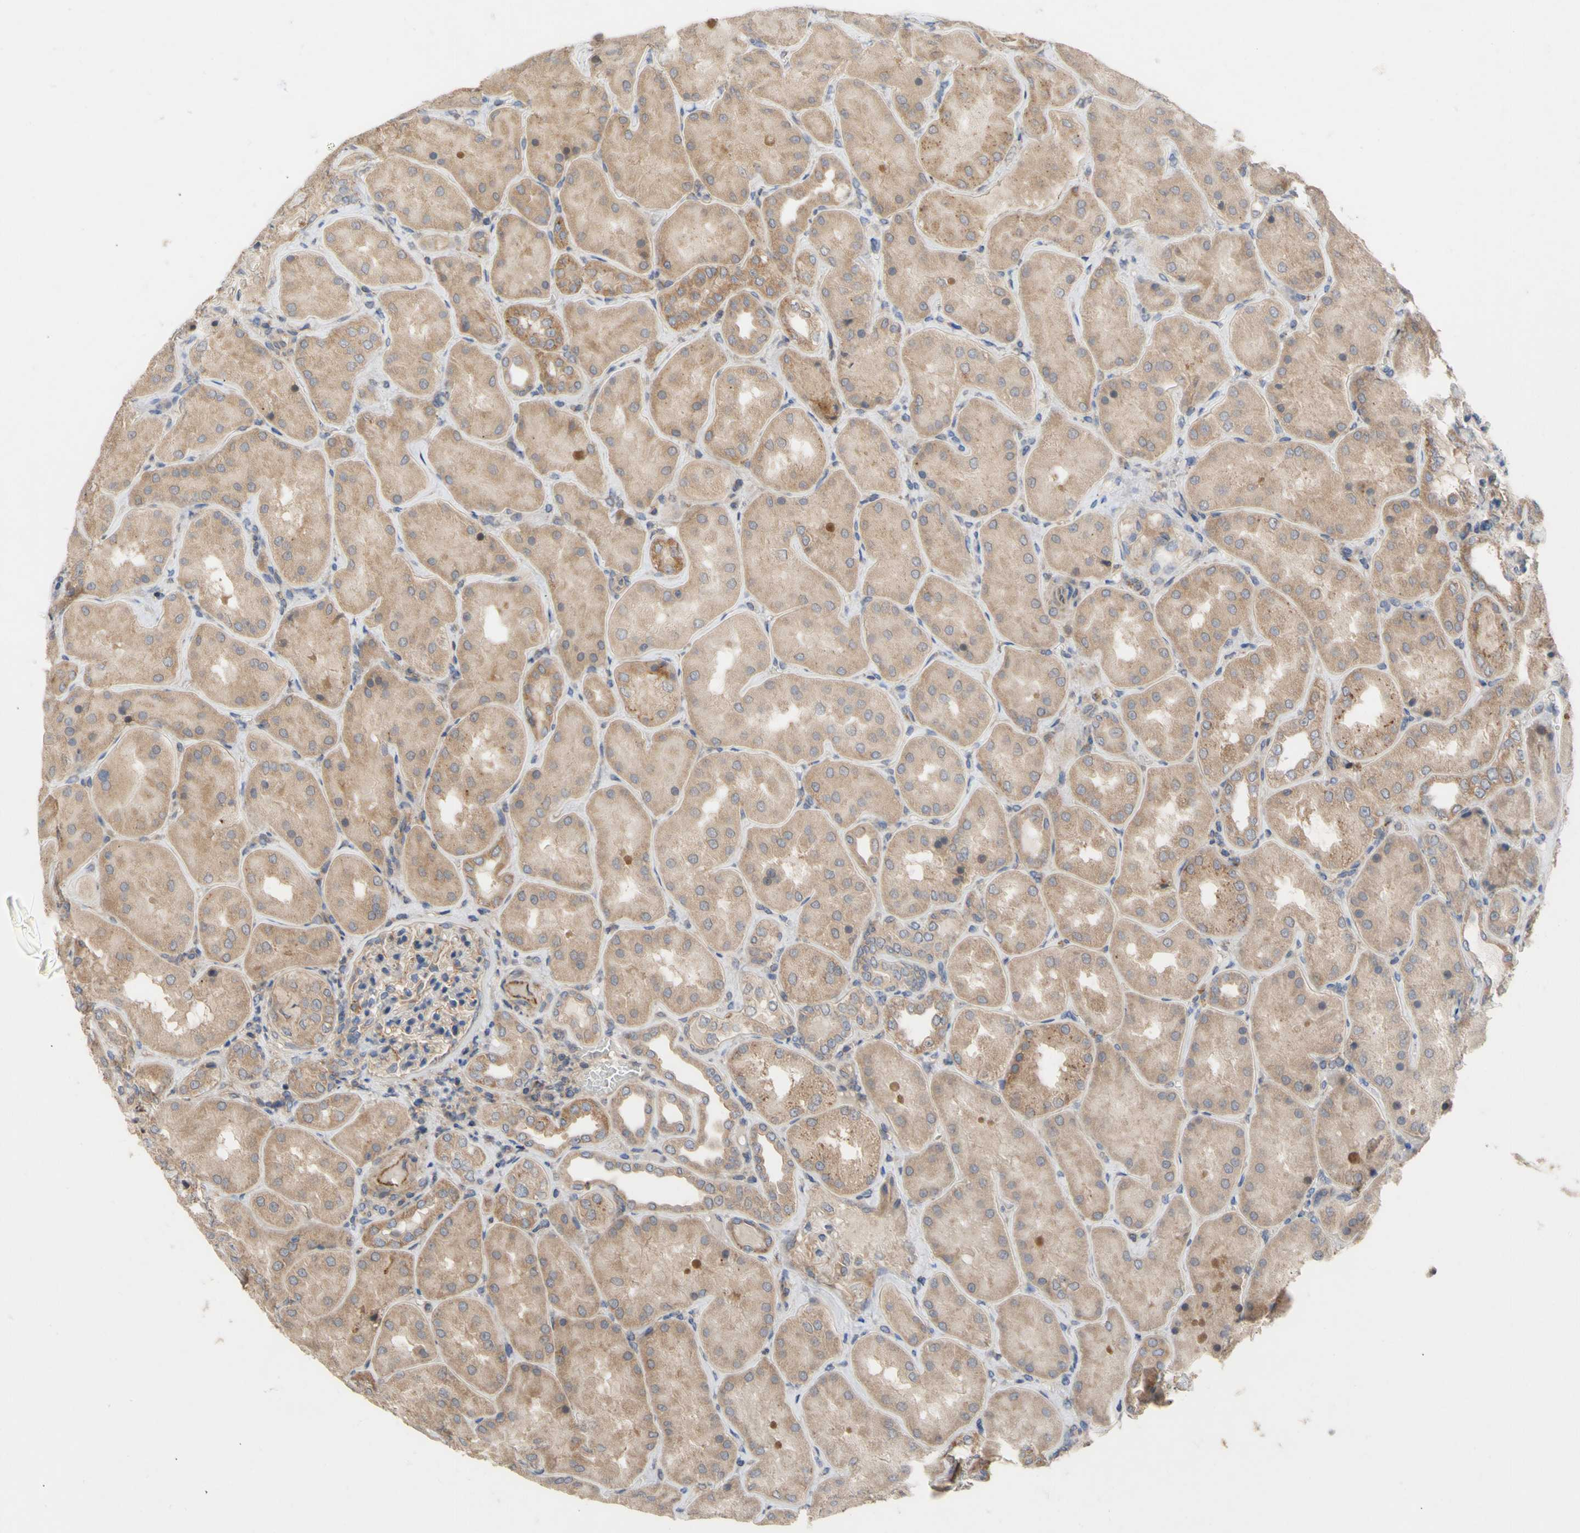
{"staining": {"intensity": "weak", "quantity": "25%-75%", "location": "cytoplasmic/membranous"}, "tissue": "kidney", "cell_type": "Cells in glomeruli", "image_type": "normal", "snomed": [{"axis": "morphology", "description": "Normal tissue, NOS"}, {"axis": "topography", "description": "Kidney"}], "caption": "A micrograph of human kidney stained for a protein exhibits weak cytoplasmic/membranous brown staining in cells in glomeruli. (Brightfield microscopy of DAB IHC at high magnification).", "gene": "EIF2S3", "patient": {"sex": "female", "age": 56}}